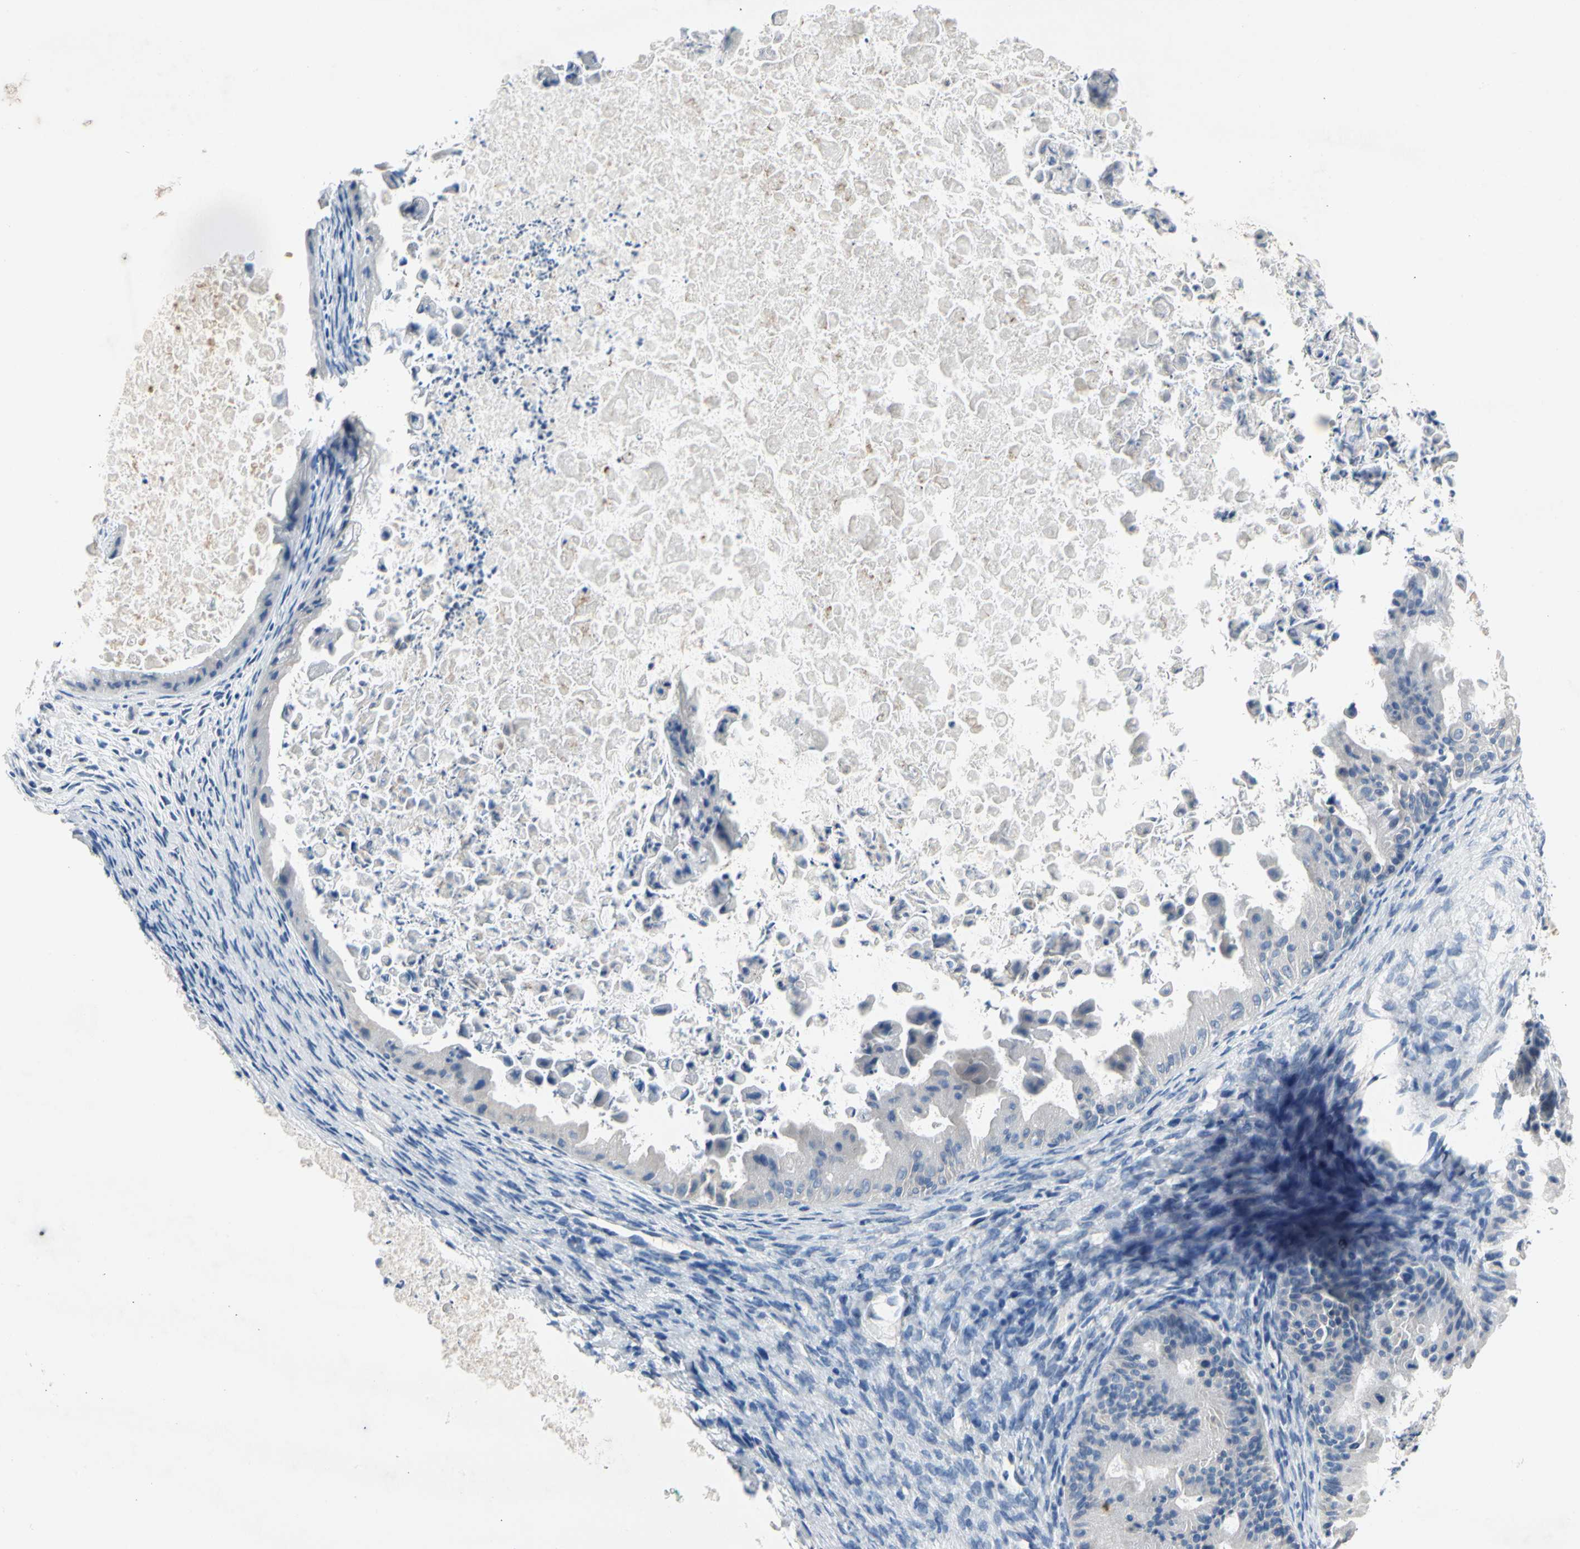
{"staining": {"intensity": "weak", "quantity": "<25%", "location": "cytoplasmic/membranous"}, "tissue": "ovarian cancer", "cell_type": "Tumor cells", "image_type": "cancer", "snomed": [{"axis": "morphology", "description": "Cystadenocarcinoma, mucinous, NOS"}, {"axis": "topography", "description": "Ovary"}], "caption": "There is no significant staining in tumor cells of ovarian cancer (mucinous cystadenocarcinoma).", "gene": "CA14", "patient": {"sex": "female", "age": 37}}